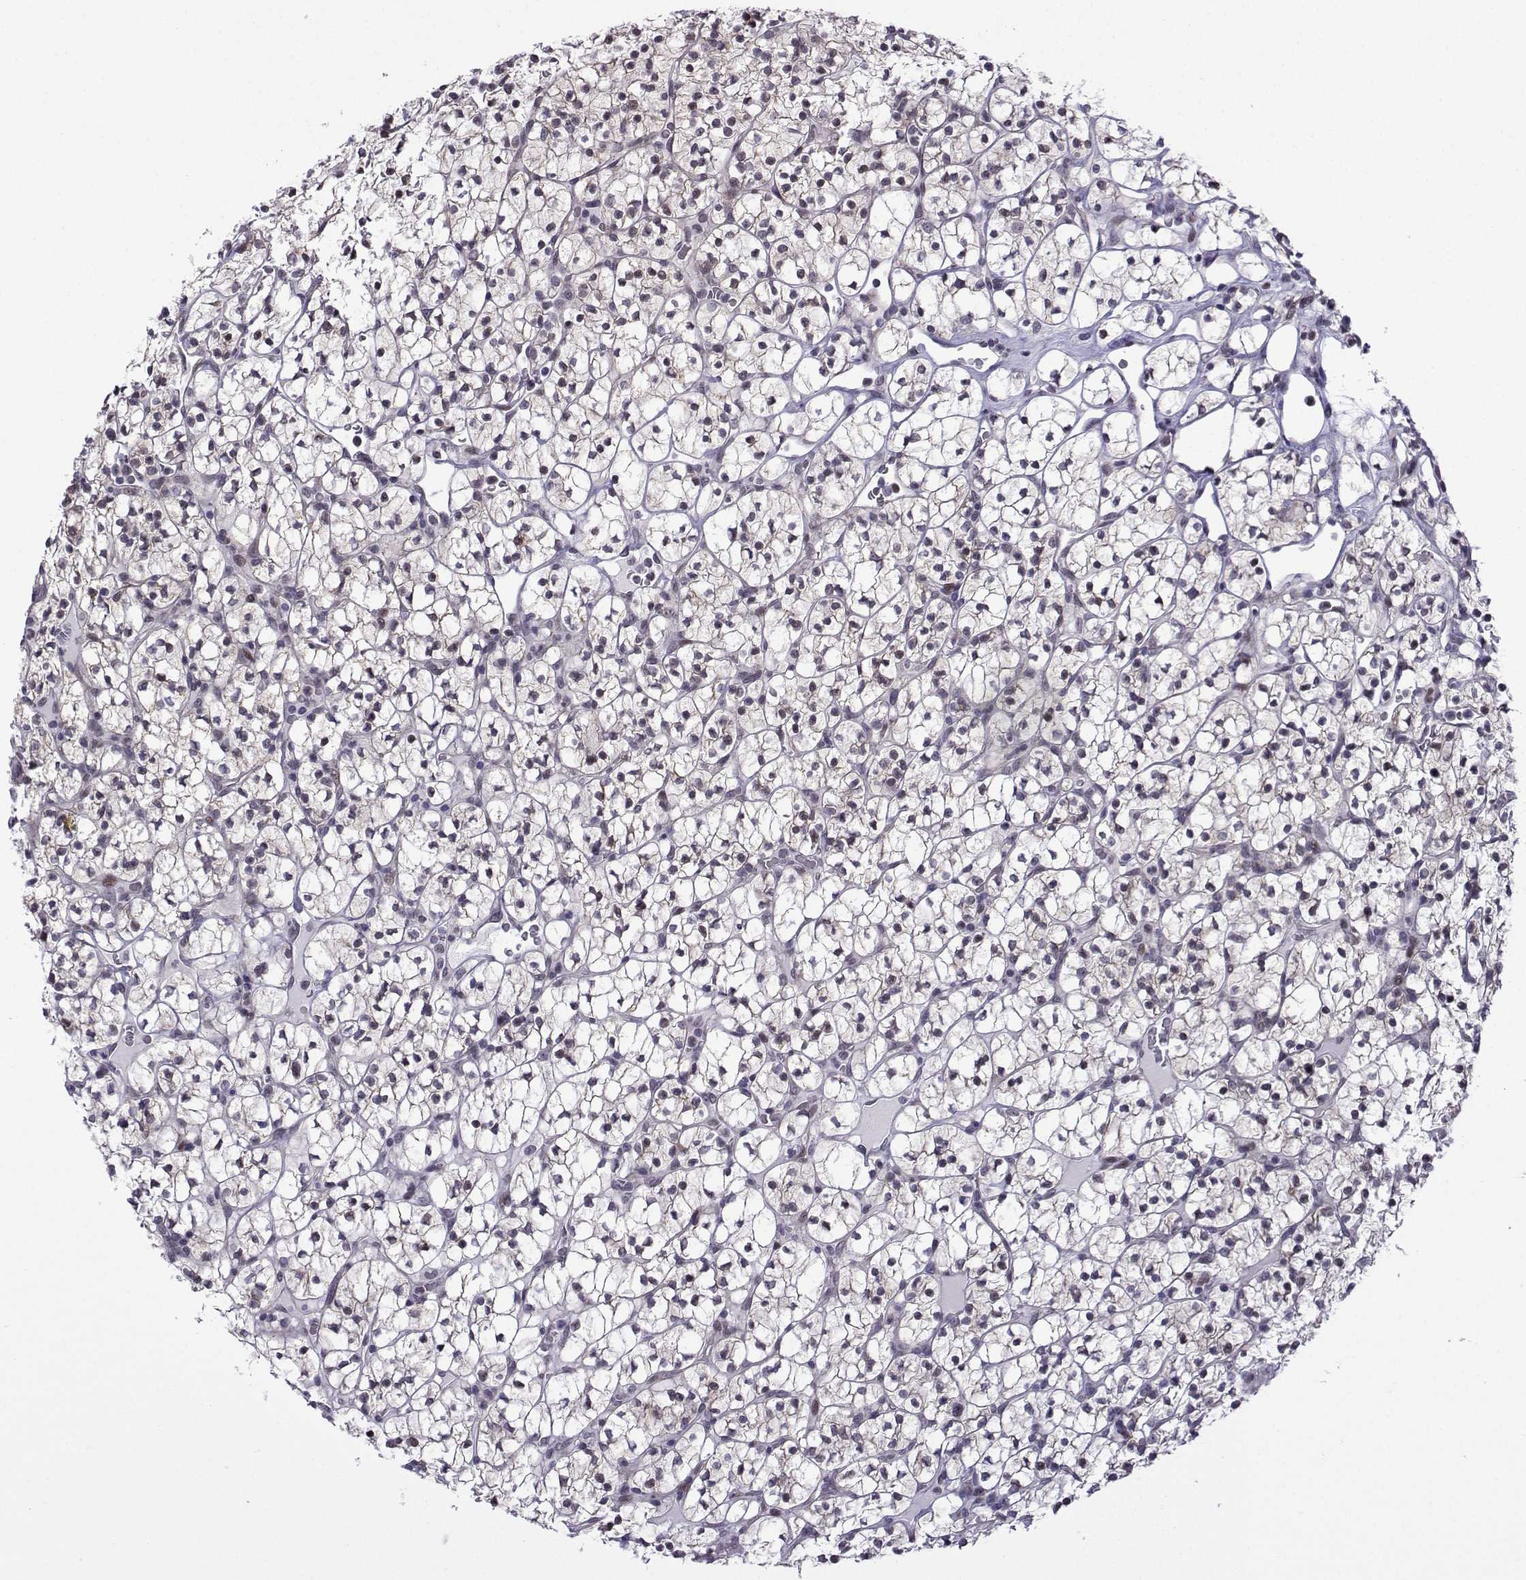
{"staining": {"intensity": "moderate", "quantity": "<25%", "location": "nuclear"}, "tissue": "renal cancer", "cell_type": "Tumor cells", "image_type": "cancer", "snomed": [{"axis": "morphology", "description": "Adenocarcinoma, NOS"}, {"axis": "topography", "description": "Kidney"}], "caption": "This image demonstrates renal cancer stained with immunohistochemistry to label a protein in brown. The nuclear of tumor cells show moderate positivity for the protein. Nuclei are counter-stained blue.", "gene": "FGF3", "patient": {"sex": "female", "age": 89}}